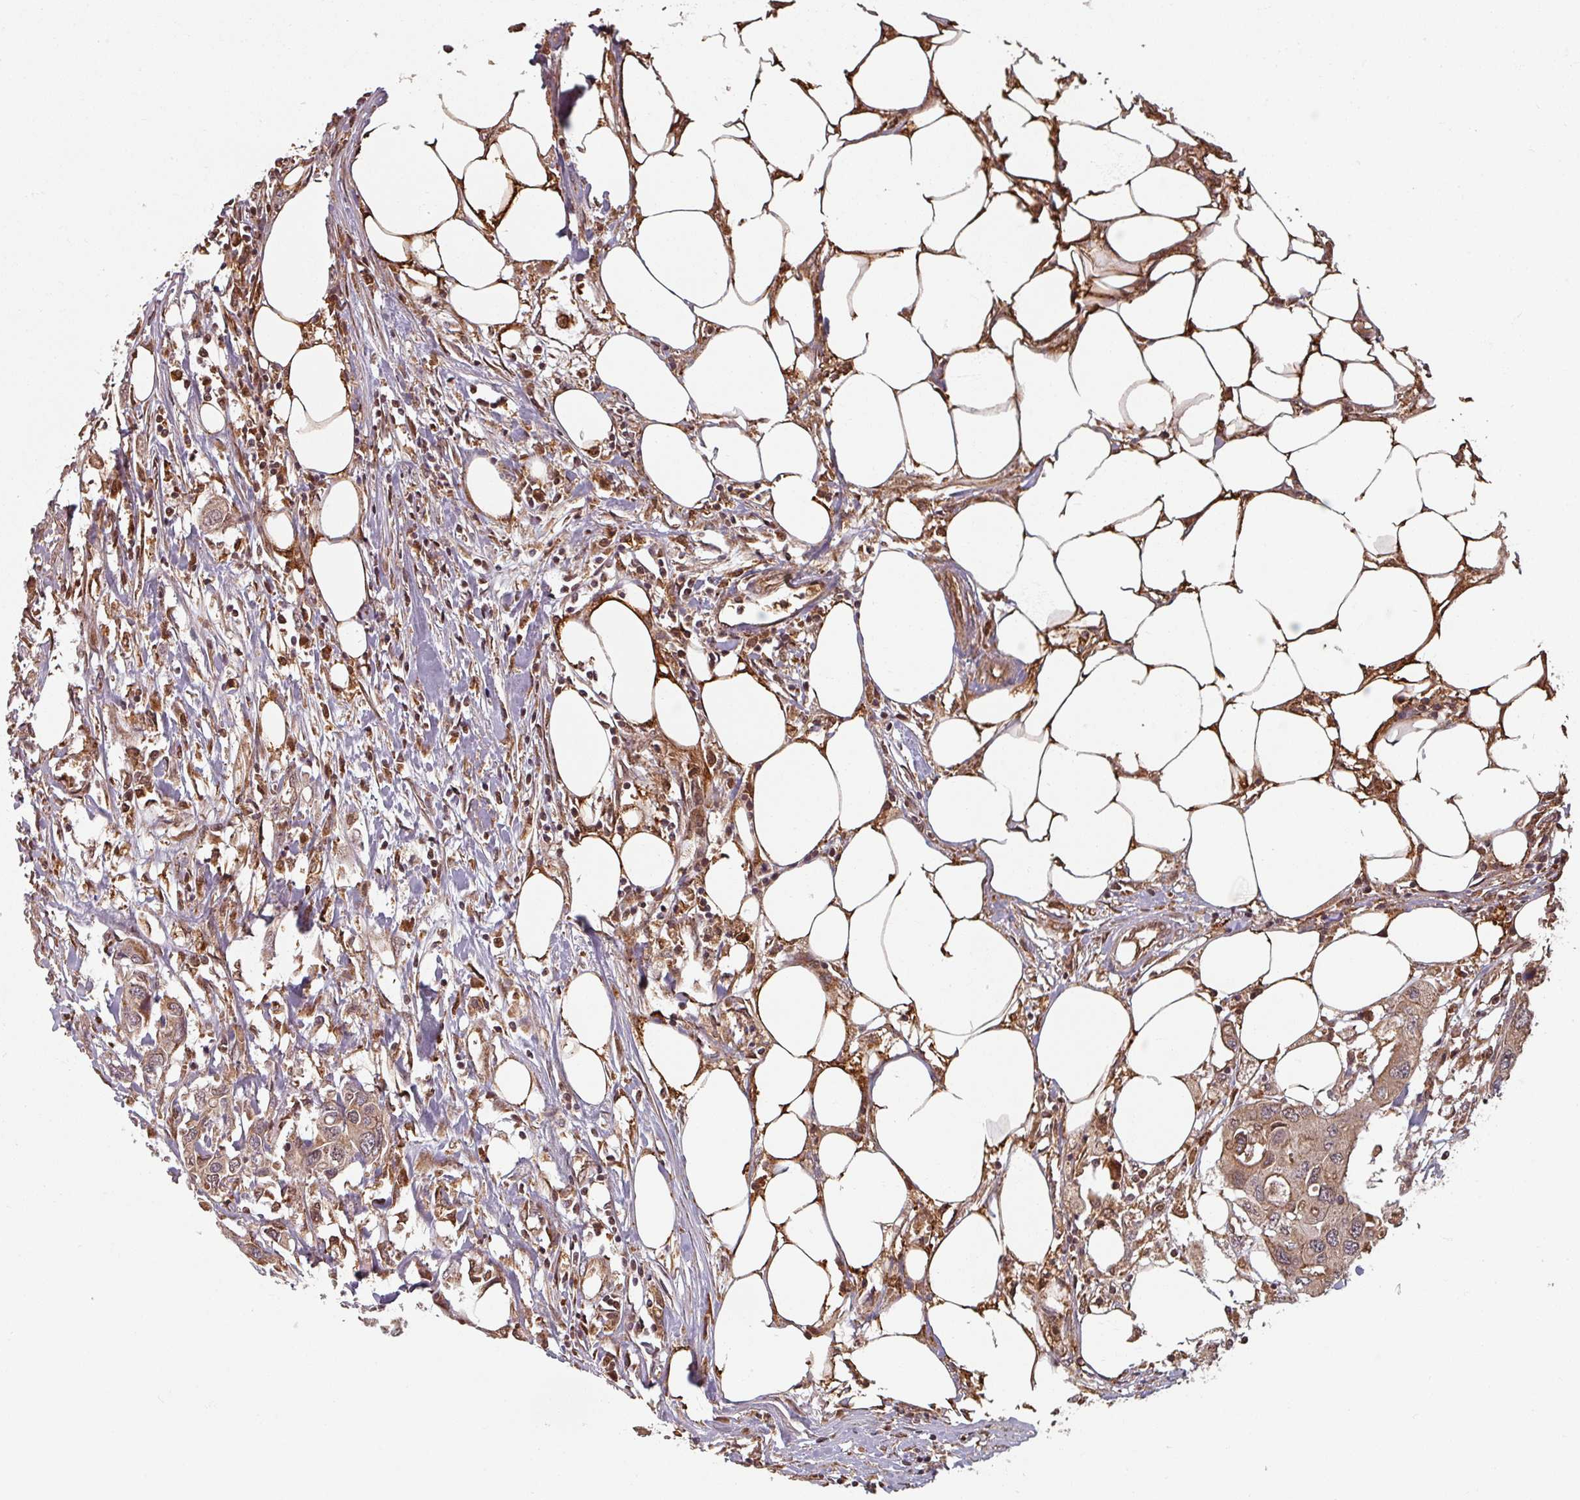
{"staining": {"intensity": "weak", "quantity": ">75%", "location": "cytoplasmic/membranous,nuclear"}, "tissue": "colorectal cancer", "cell_type": "Tumor cells", "image_type": "cancer", "snomed": [{"axis": "morphology", "description": "Adenocarcinoma, NOS"}, {"axis": "topography", "description": "Colon"}], "caption": "There is low levels of weak cytoplasmic/membranous and nuclear expression in tumor cells of colorectal cancer, as demonstrated by immunohistochemical staining (brown color).", "gene": "EID1", "patient": {"sex": "male", "age": 77}}